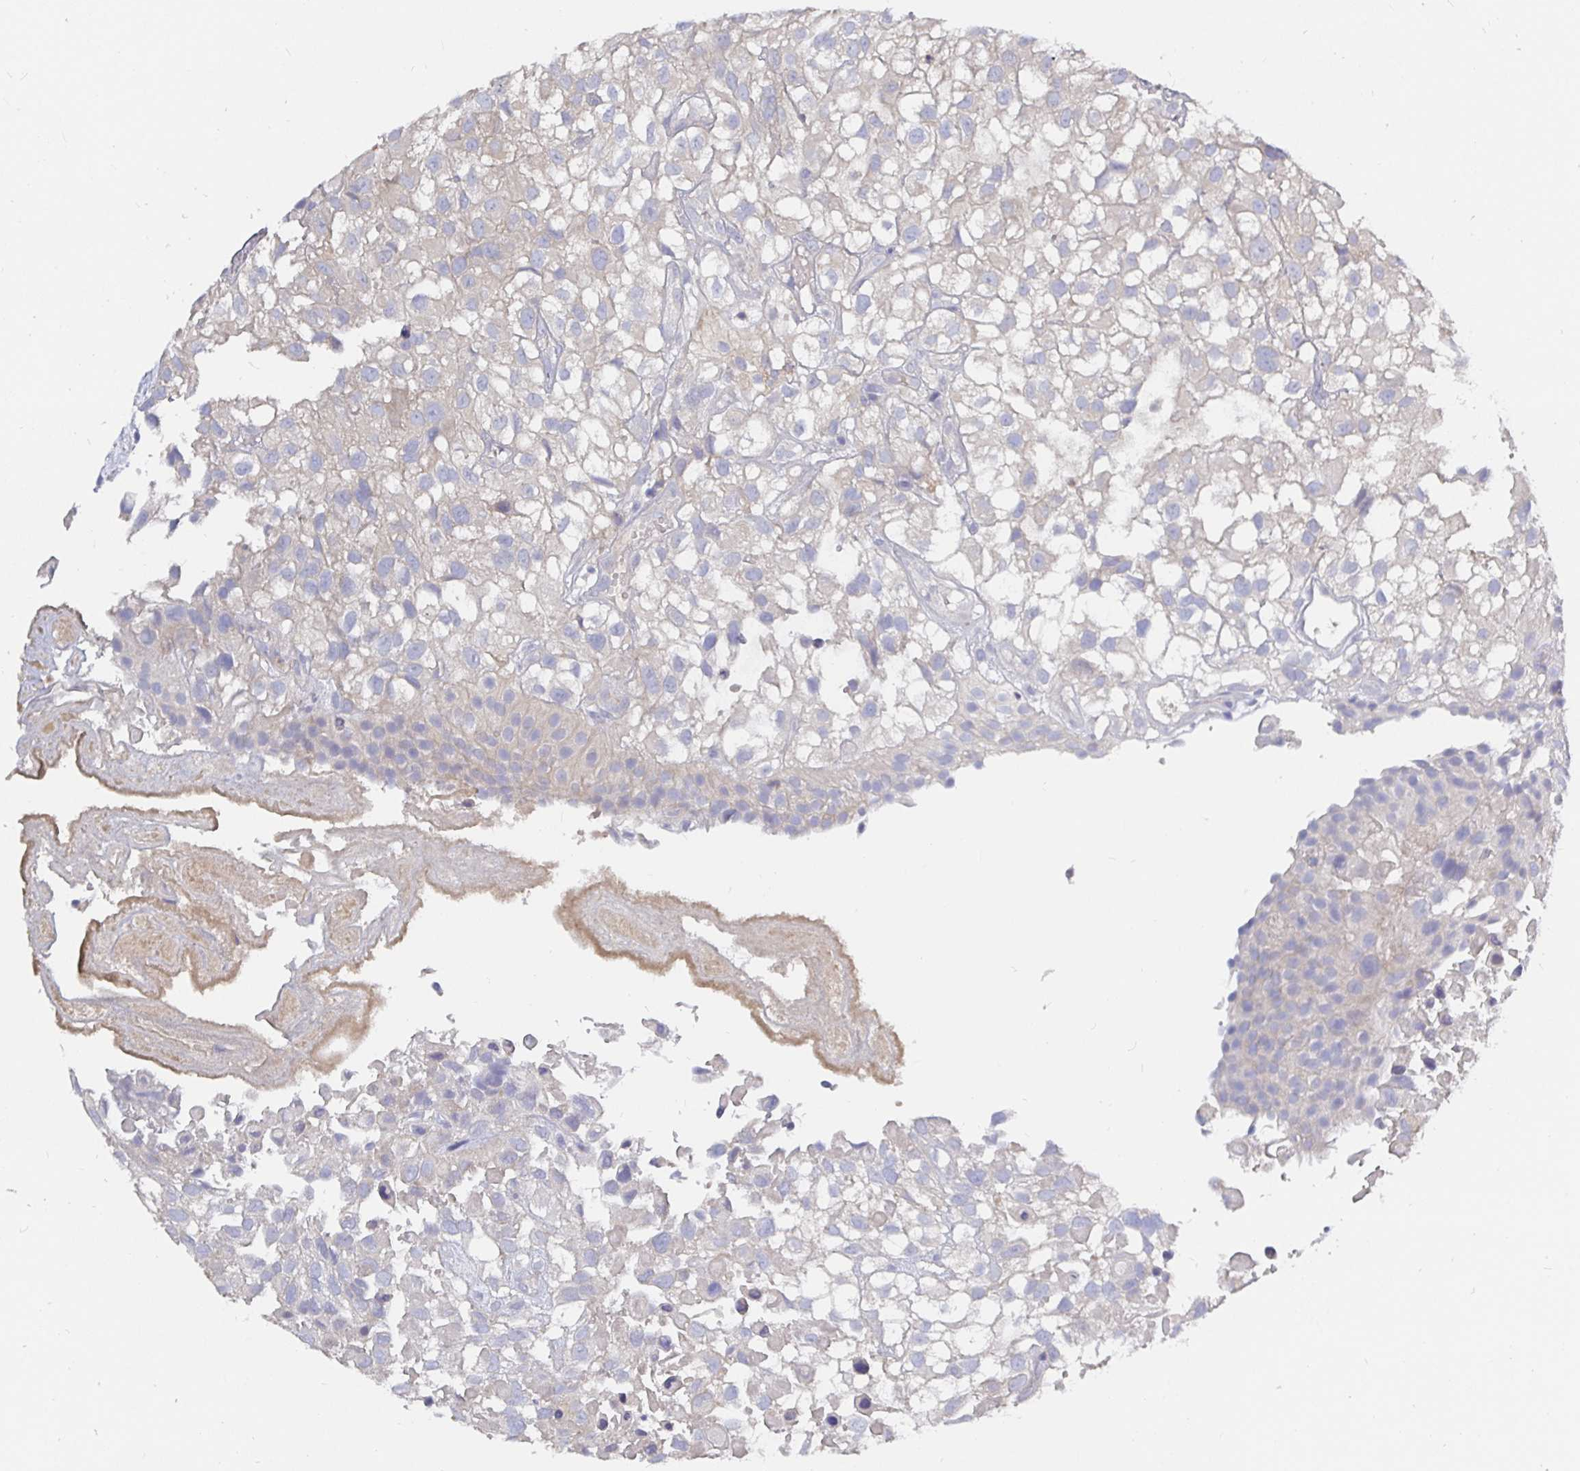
{"staining": {"intensity": "negative", "quantity": "none", "location": "none"}, "tissue": "urothelial cancer", "cell_type": "Tumor cells", "image_type": "cancer", "snomed": [{"axis": "morphology", "description": "Urothelial carcinoma, High grade"}, {"axis": "topography", "description": "Urinary bladder"}], "caption": "An image of high-grade urothelial carcinoma stained for a protein exhibits no brown staining in tumor cells.", "gene": "KIF21A", "patient": {"sex": "male", "age": 56}}